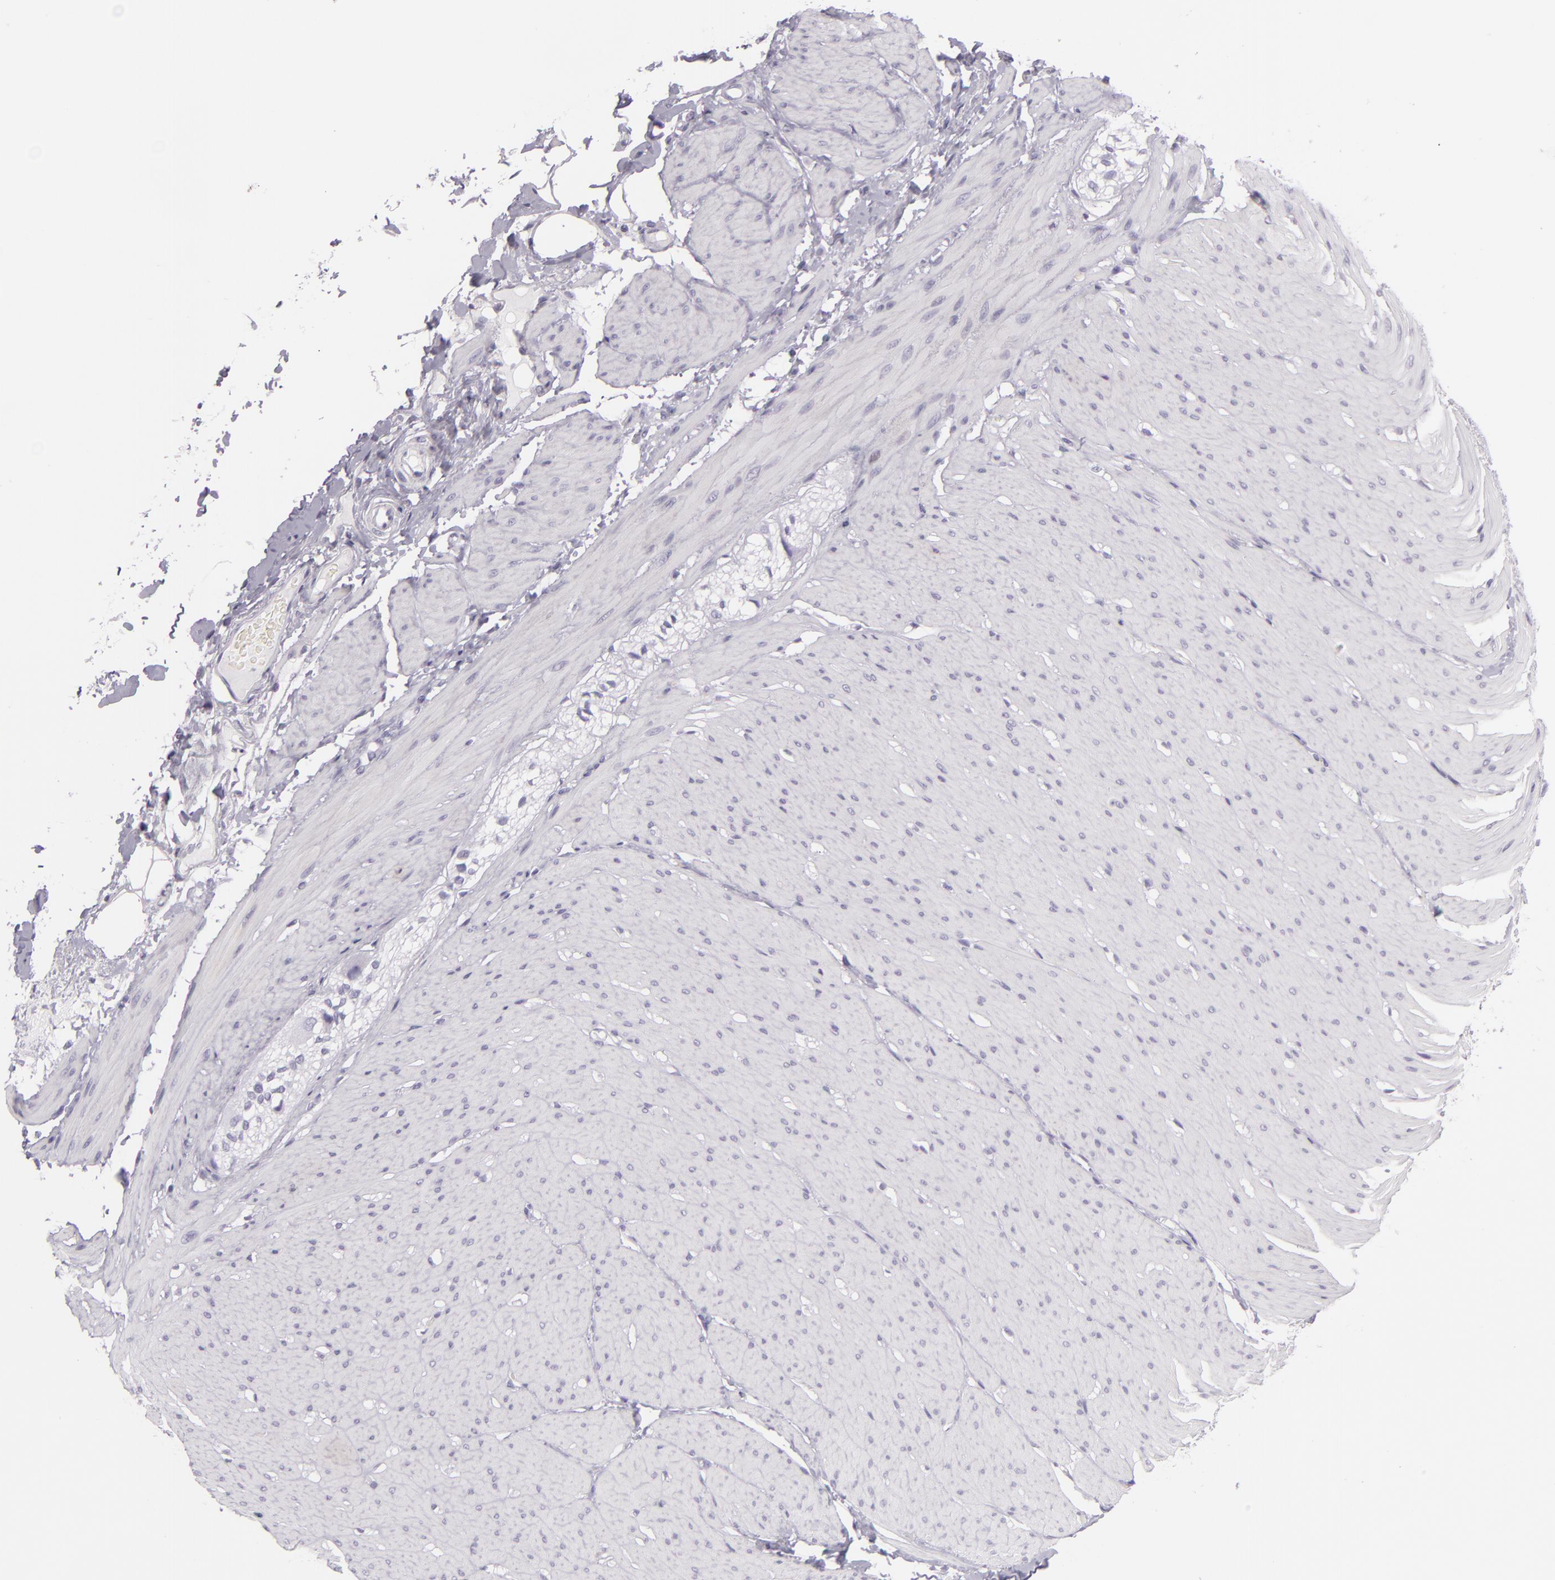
{"staining": {"intensity": "negative", "quantity": "none", "location": "none"}, "tissue": "smooth muscle", "cell_type": "Smooth muscle cells", "image_type": "normal", "snomed": [{"axis": "morphology", "description": "Normal tissue, NOS"}, {"axis": "topography", "description": "Smooth muscle"}, {"axis": "topography", "description": "Colon"}], "caption": "Immunohistochemistry photomicrograph of unremarkable smooth muscle stained for a protein (brown), which demonstrates no positivity in smooth muscle cells. The staining is performed using DAB brown chromogen with nuclei counter-stained in using hematoxylin.", "gene": "MCM3", "patient": {"sex": "male", "age": 67}}